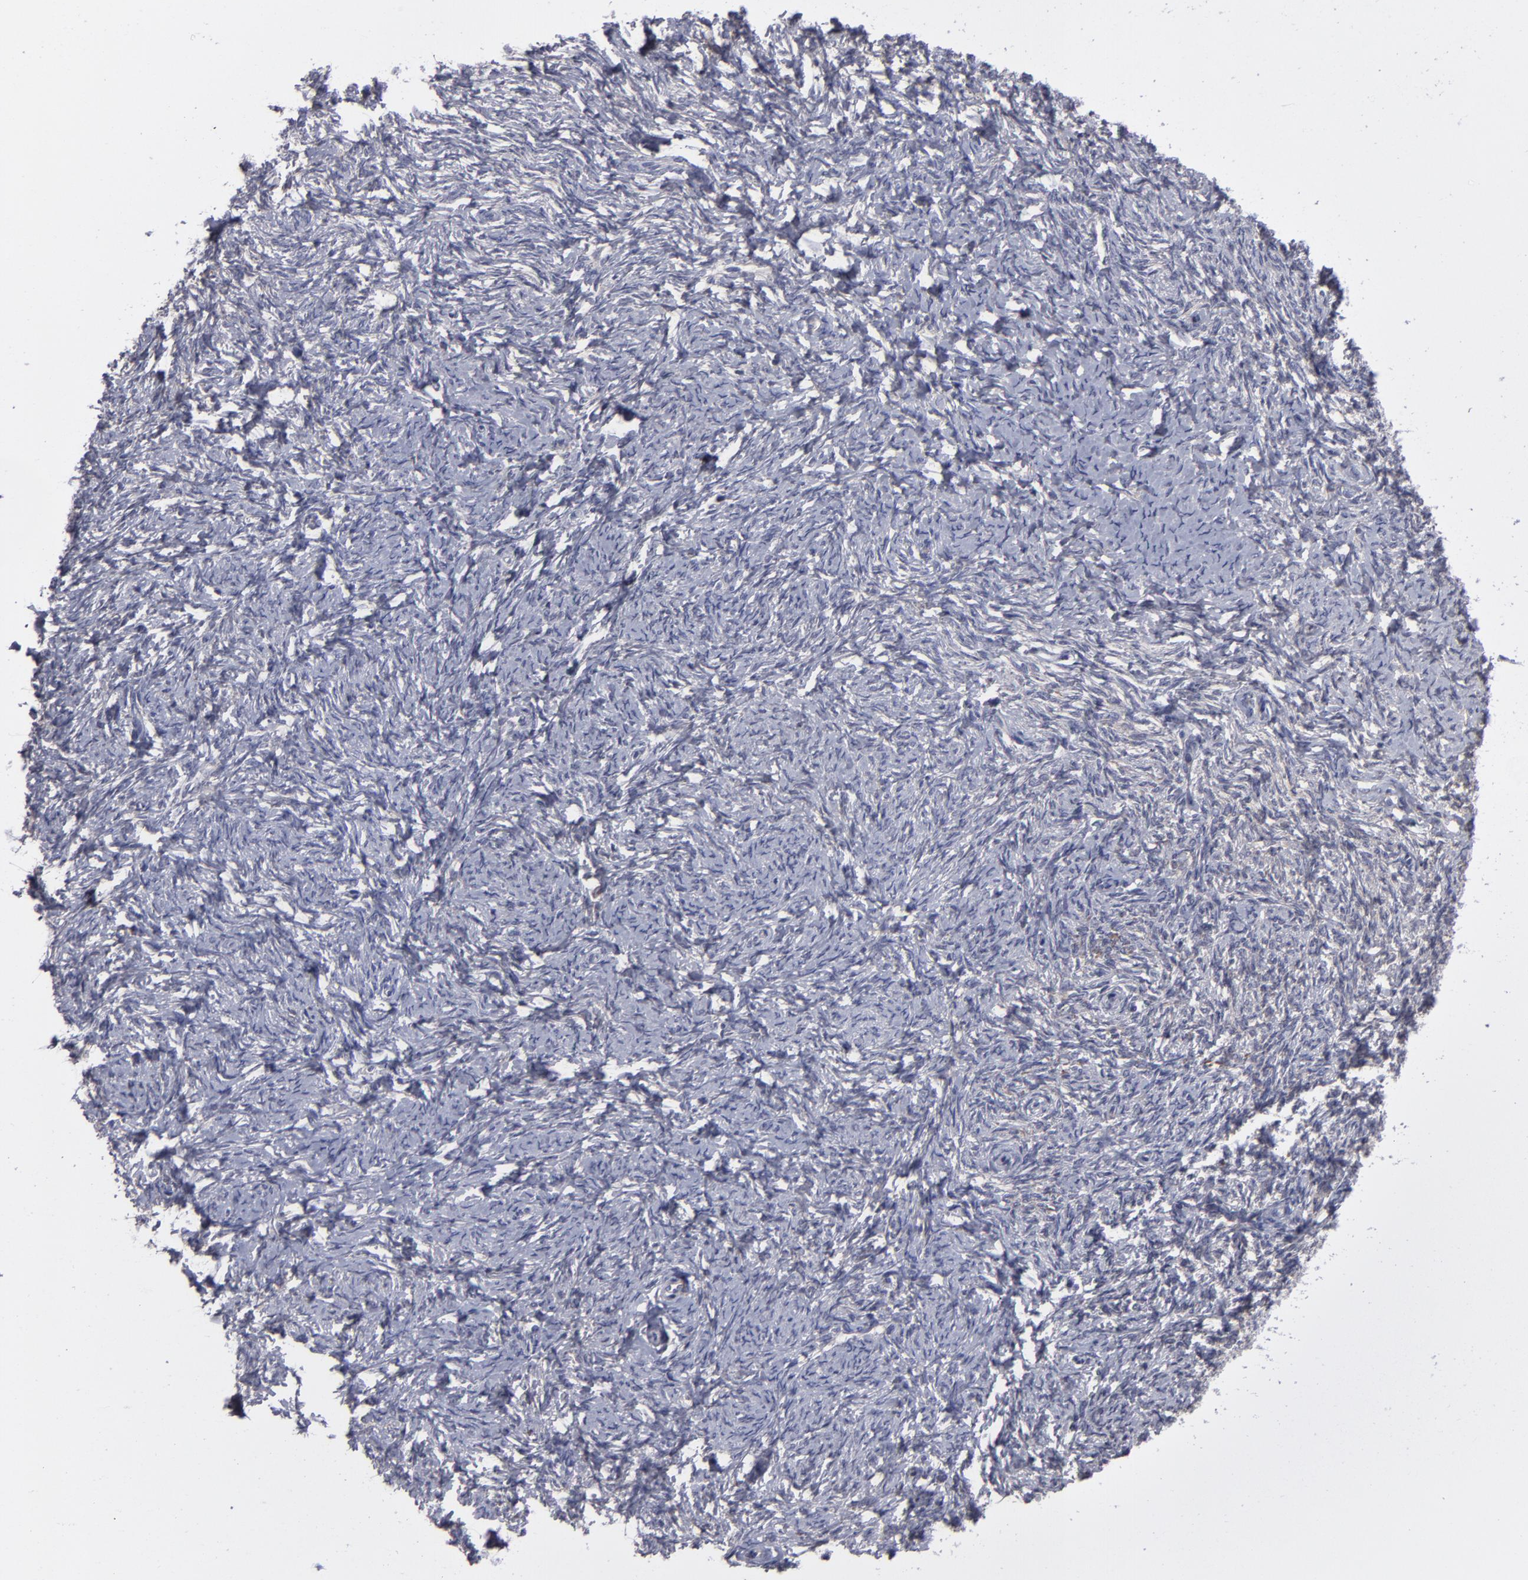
{"staining": {"intensity": "negative", "quantity": "none", "location": "none"}, "tissue": "ovarian cancer", "cell_type": "Tumor cells", "image_type": "cancer", "snomed": [{"axis": "morphology", "description": "Normal tissue, NOS"}, {"axis": "morphology", "description": "Cystadenocarcinoma, serous, NOS"}, {"axis": "topography", "description": "Ovary"}], "caption": "There is no significant positivity in tumor cells of serous cystadenocarcinoma (ovarian).", "gene": "ITIH4", "patient": {"sex": "female", "age": 62}}